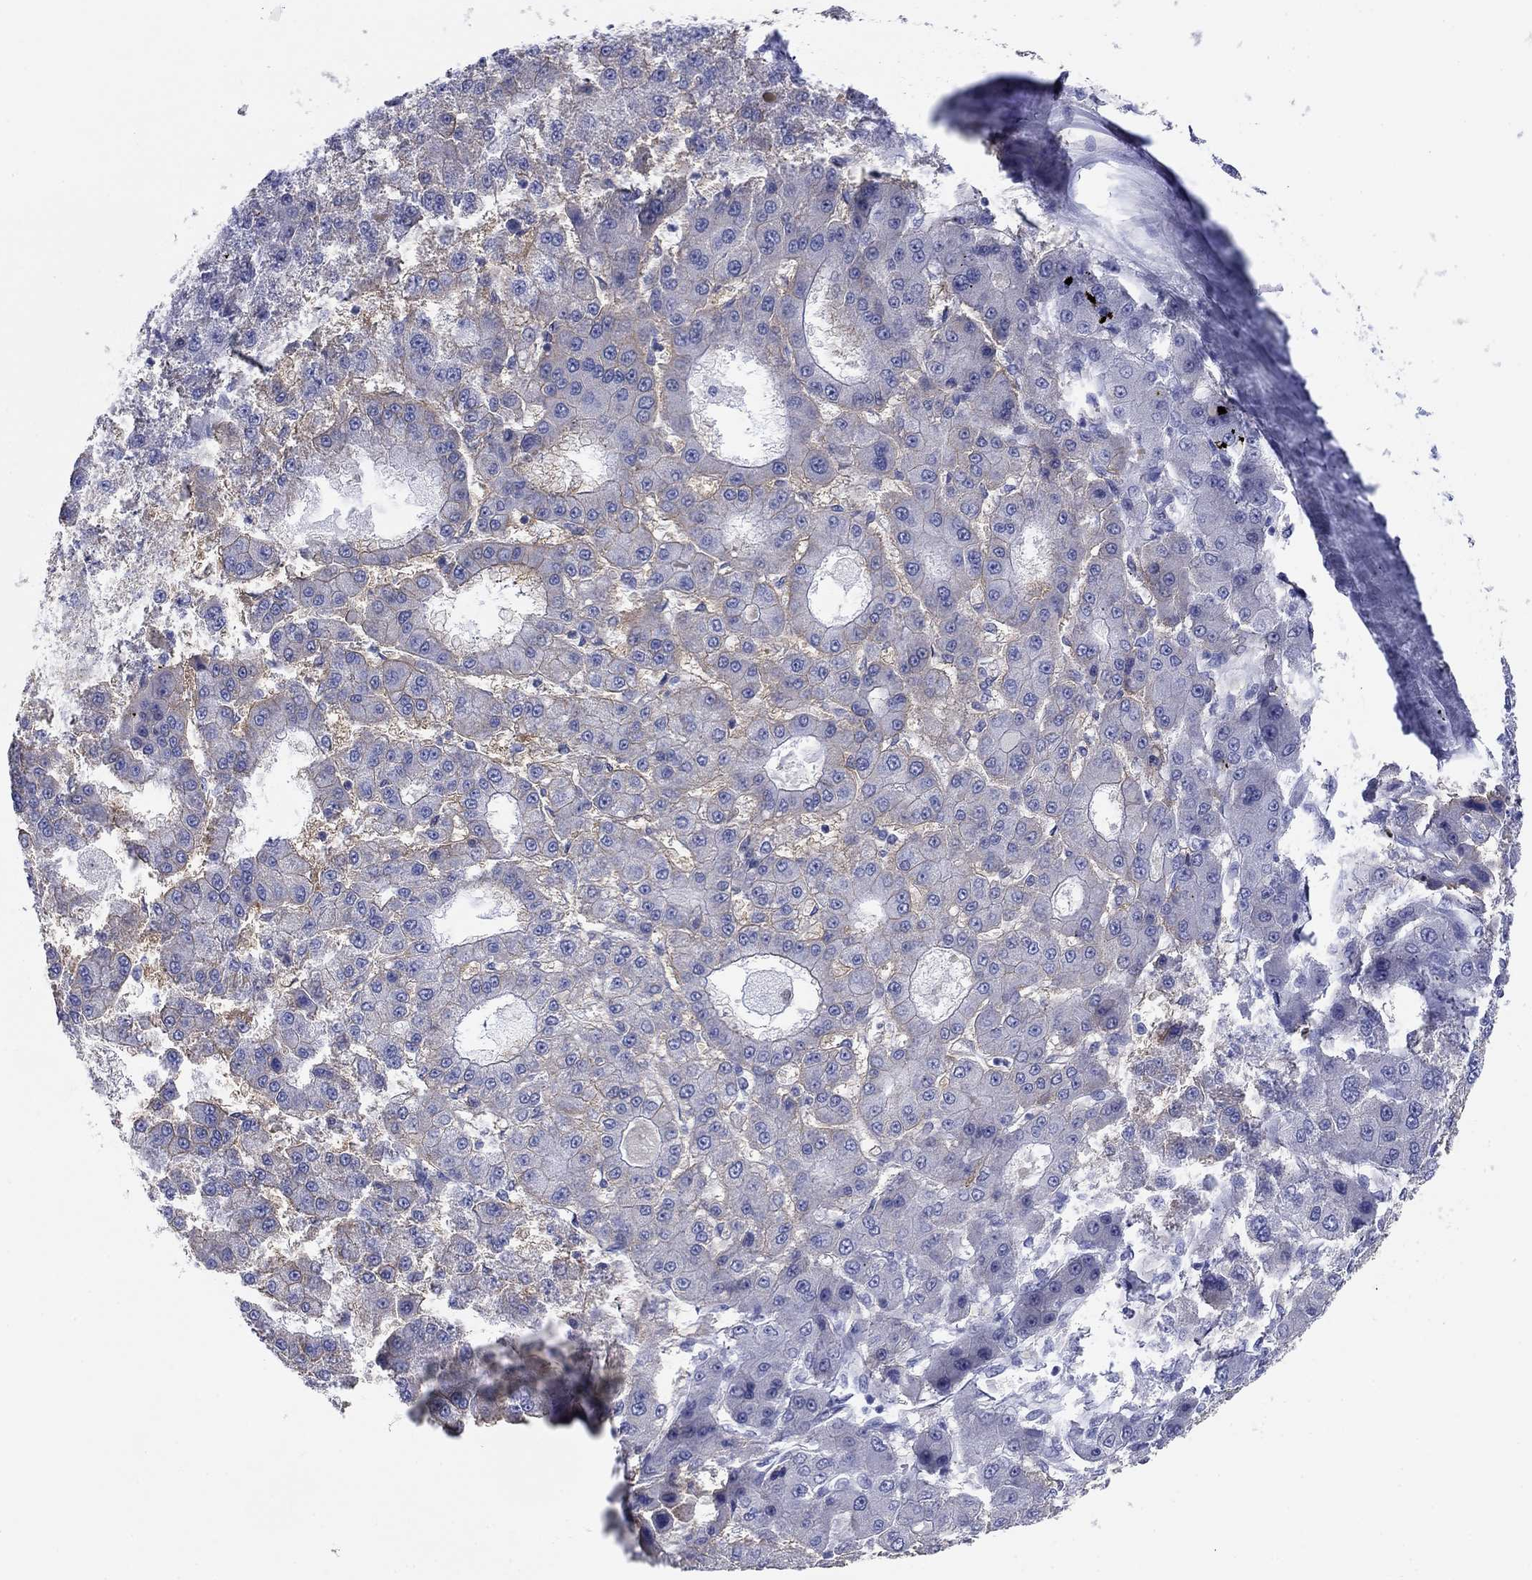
{"staining": {"intensity": "moderate", "quantity": "<25%", "location": "cytoplasmic/membranous"}, "tissue": "liver cancer", "cell_type": "Tumor cells", "image_type": "cancer", "snomed": [{"axis": "morphology", "description": "Carcinoma, Hepatocellular, NOS"}, {"axis": "topography", "description": "Liver"}], "caption": "Immunohistochemical staining of liver cancer exhibits low levels of moderate cytoplasmic/membranous positivity in approximately <25% of tumor cells.", "gene": "ATP1B1", "patient": {"sex": "male", "age": 70}}